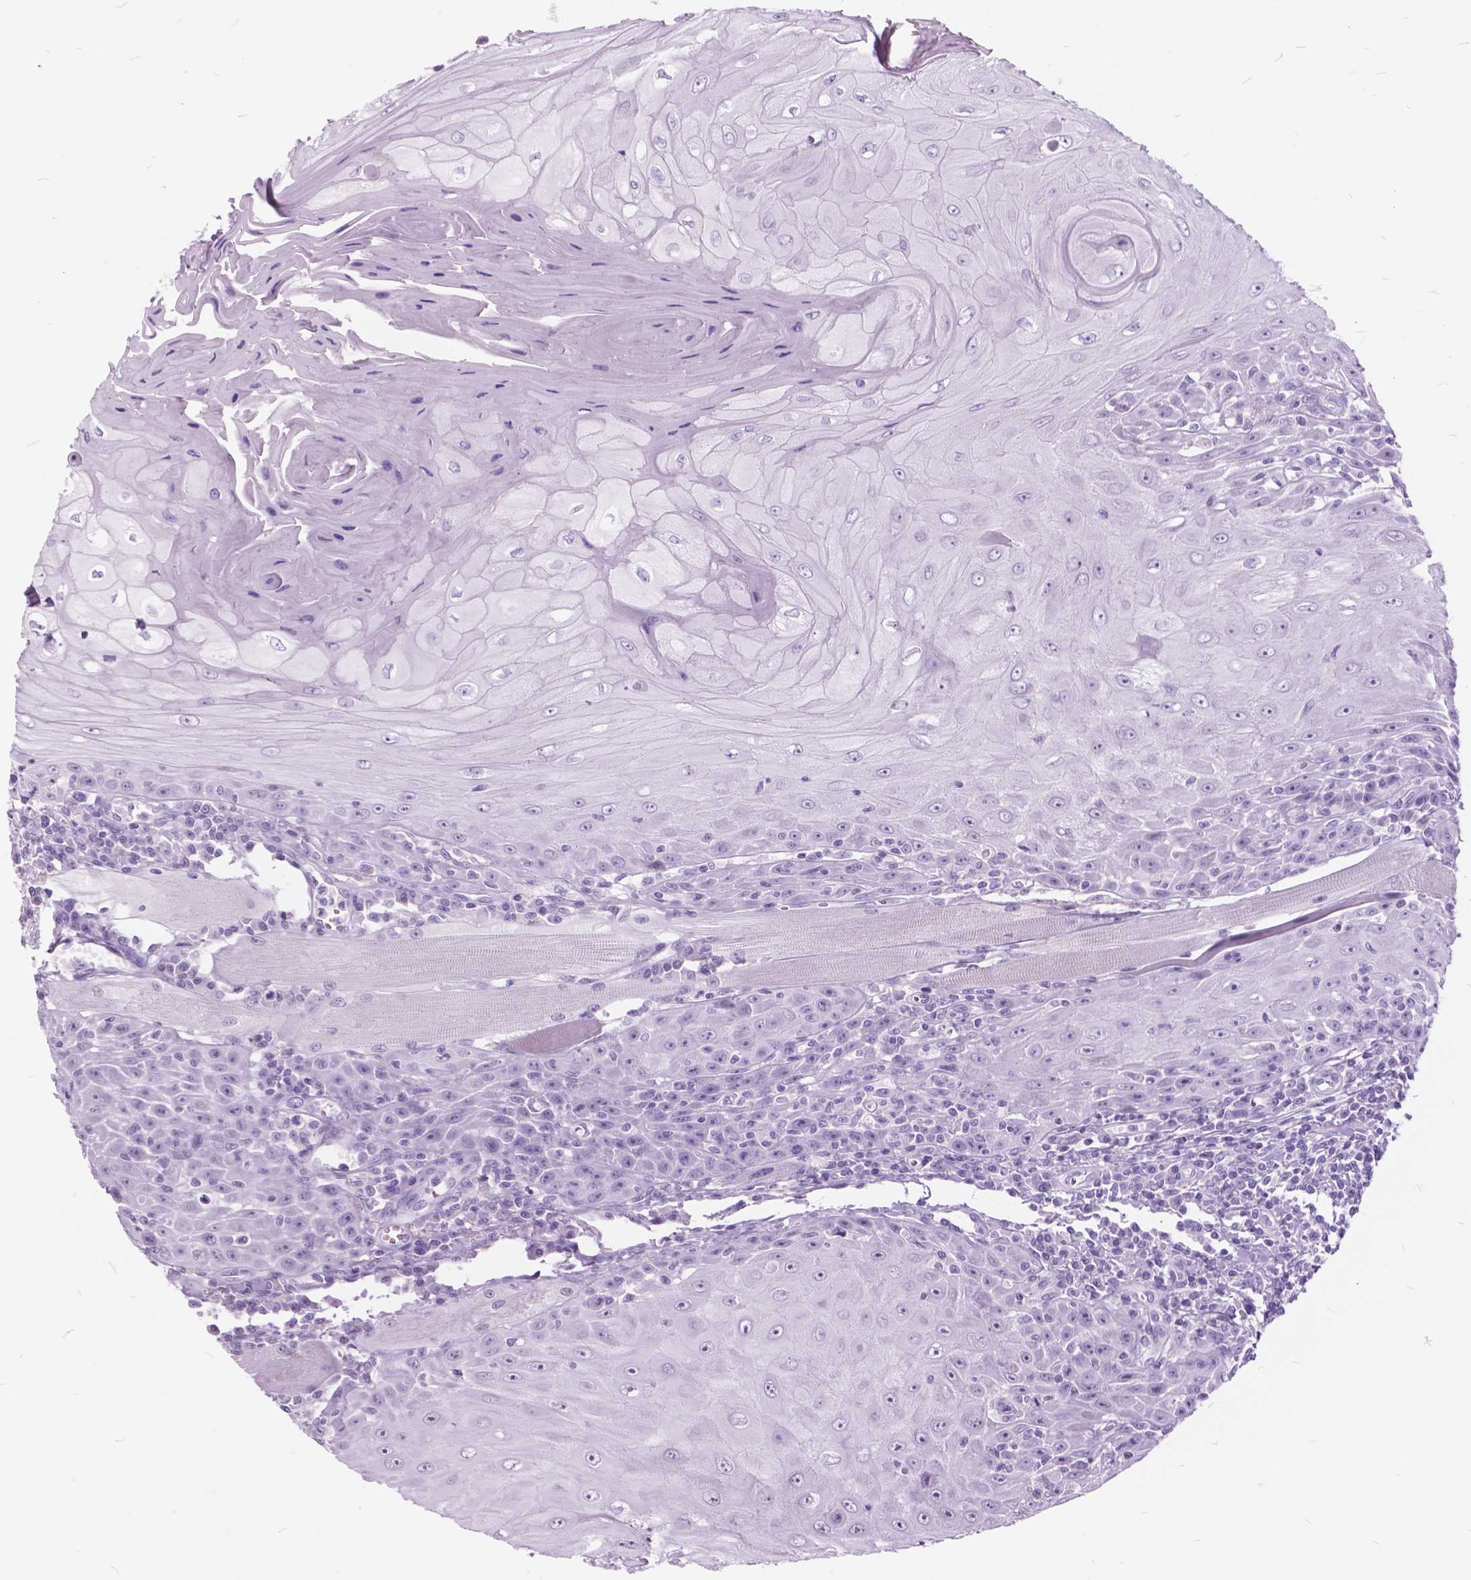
{"staining": {"intensity": "negative", "quantity": "none", "location": "none"}, "tissue": "head and neck cancer", "cell_type": "Tumor cells", "image_type": "cancer", "snomed": [{"axis": "morphology", "description": "Squamous cell carcinoma, NOS"}, {"axis": "topography", "description": "Head-Neck"}], "caption": "Immunohistochemistry of human head and neck cancer demonstrates no expression in tumor cells.", "gene": "GDF9", "patient": {"sex": "male", "age": 52}}